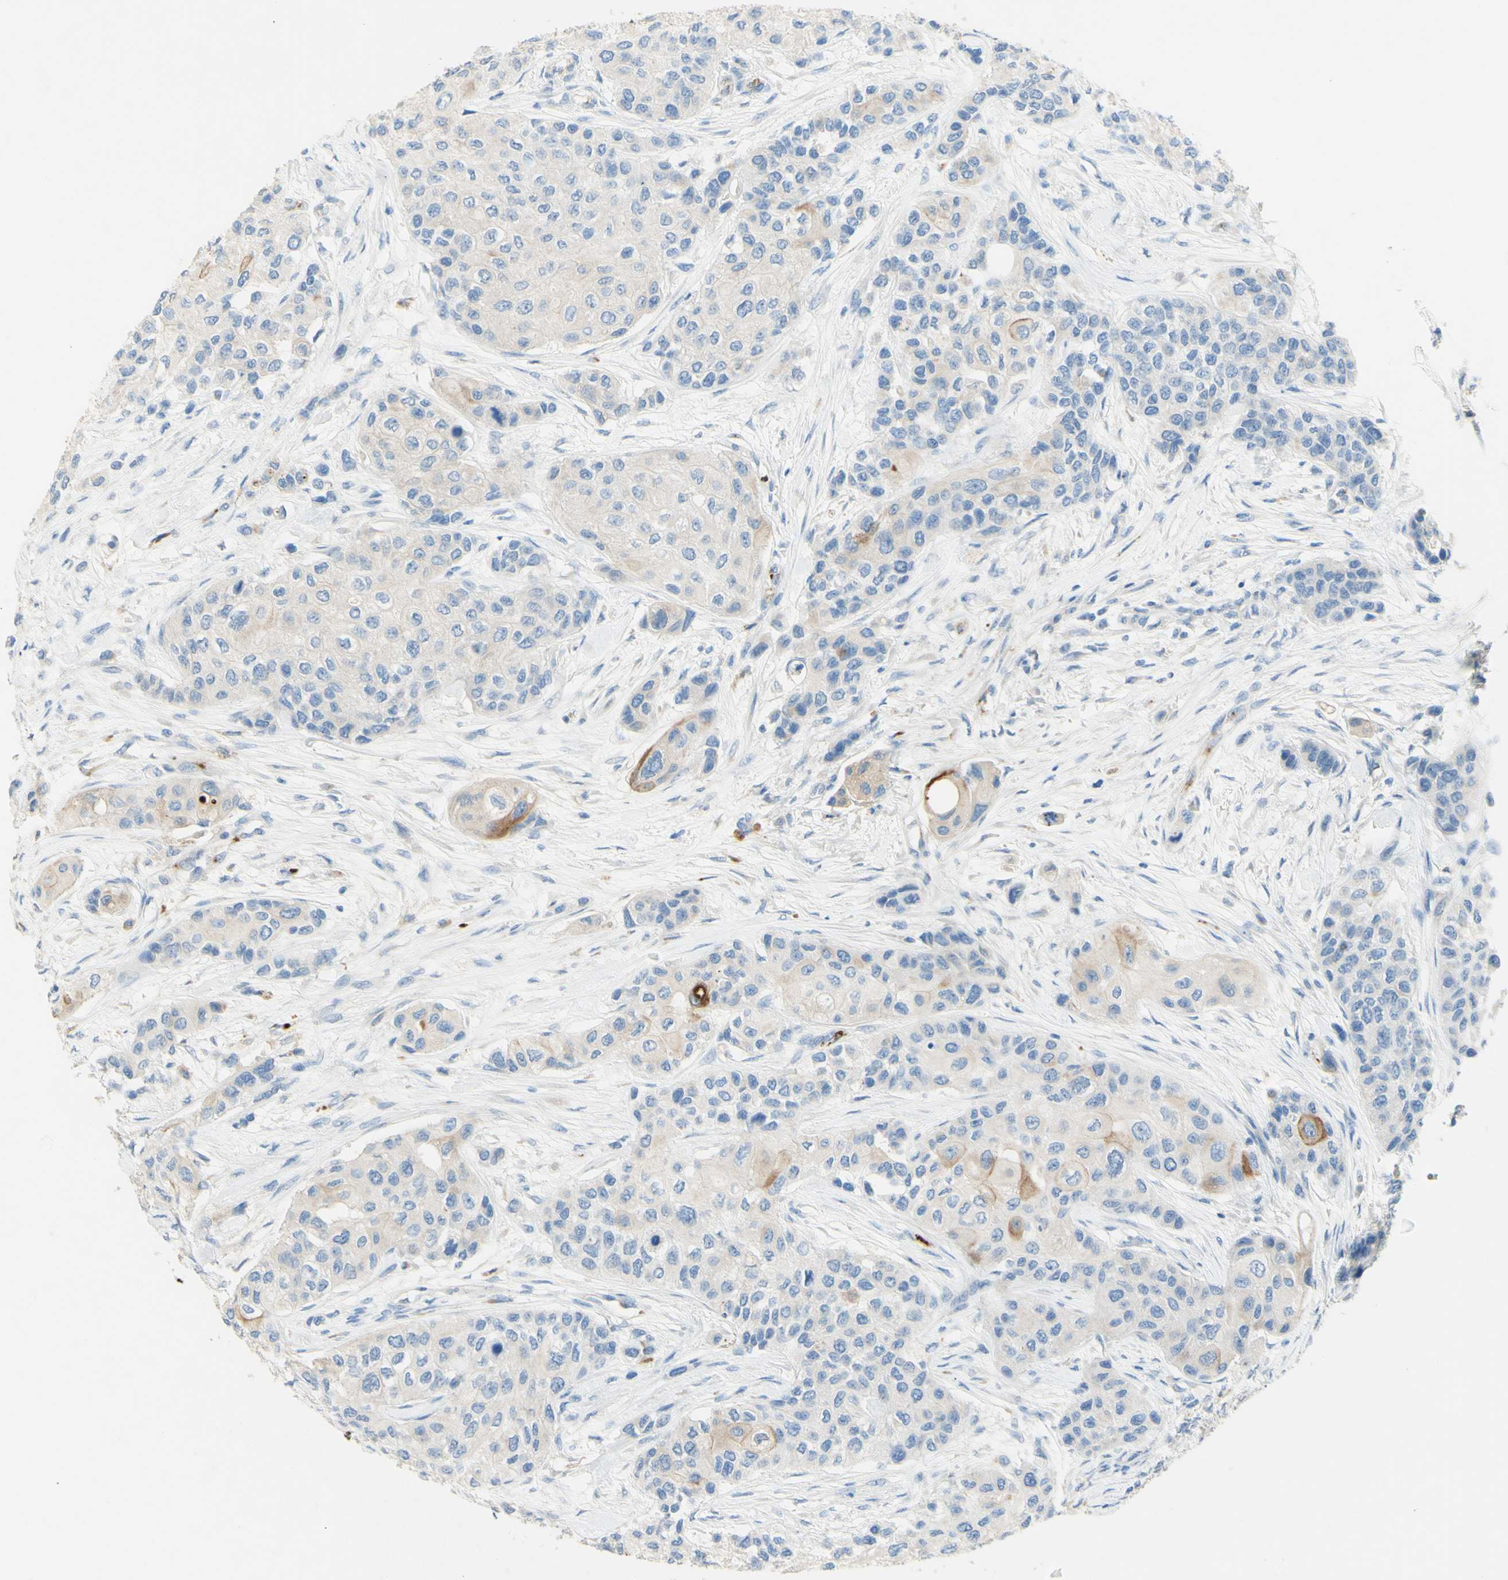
{"staining": {"intensity": "weak", "quantity": "<25%", "location": "cytoplasmic/membranous"}, "tissue": "urothelial cancer", "cell_type": "Tumor cells", "image_type": "cancer", "snomed": [{"axis": "morphology", "description": "Urothelial carcinoma, High grade"}, {"axis": "topography", "description": "Urinary bladder"}], "caption": "Tumor cells are negative for protein expression in human urothelial cancer. The staining was performed using DAB (3,3'-diaminobenzidine) to visualize the protein expression in brown, while the nuclei were stained in blue with hematoxylin (Magnification: 20x).", "gene": "GAN", "patient": {"sex": "female", "age": 56}}